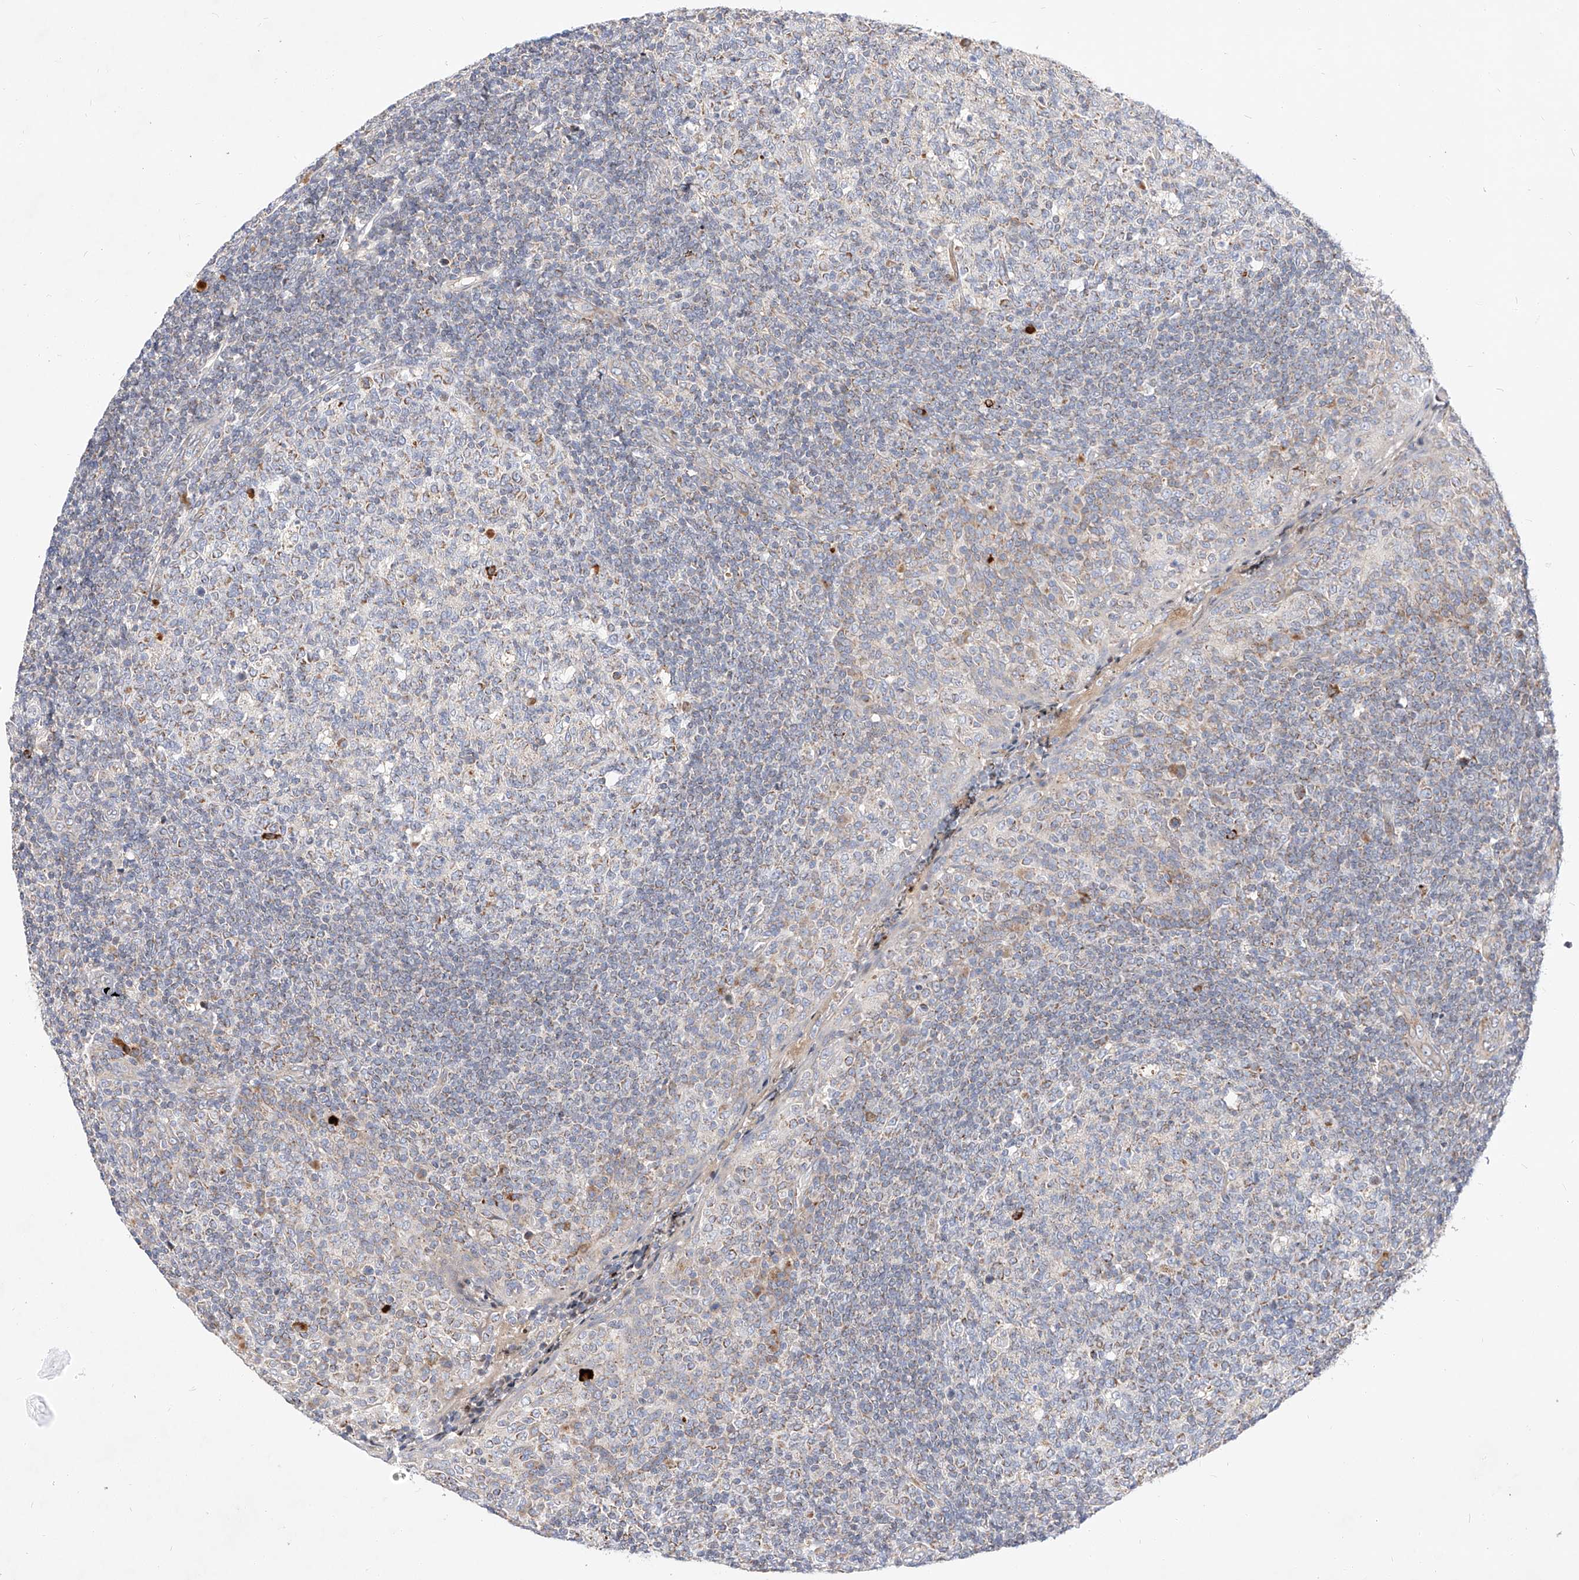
{"staining": {"intensity": "weak", "quantity": "<25%", "location": "cytoplasmic/membranous"}, "tissue": "tonsil", "cell_type": "Germinal center cells", "image_type": "normal", "snomed": [{"axis": "morphology", "description": "Normal tissue, NOS"}, {"axis": "topography", "description": "Tonsil"}], "caption": "Tonsil was stained to show a protein in brown. There is no significant expression in germinal center cells. Nuclei are stained in blue.", "gene": "OSGEPL1", "patient": {"sex": "female", "age": 19}}